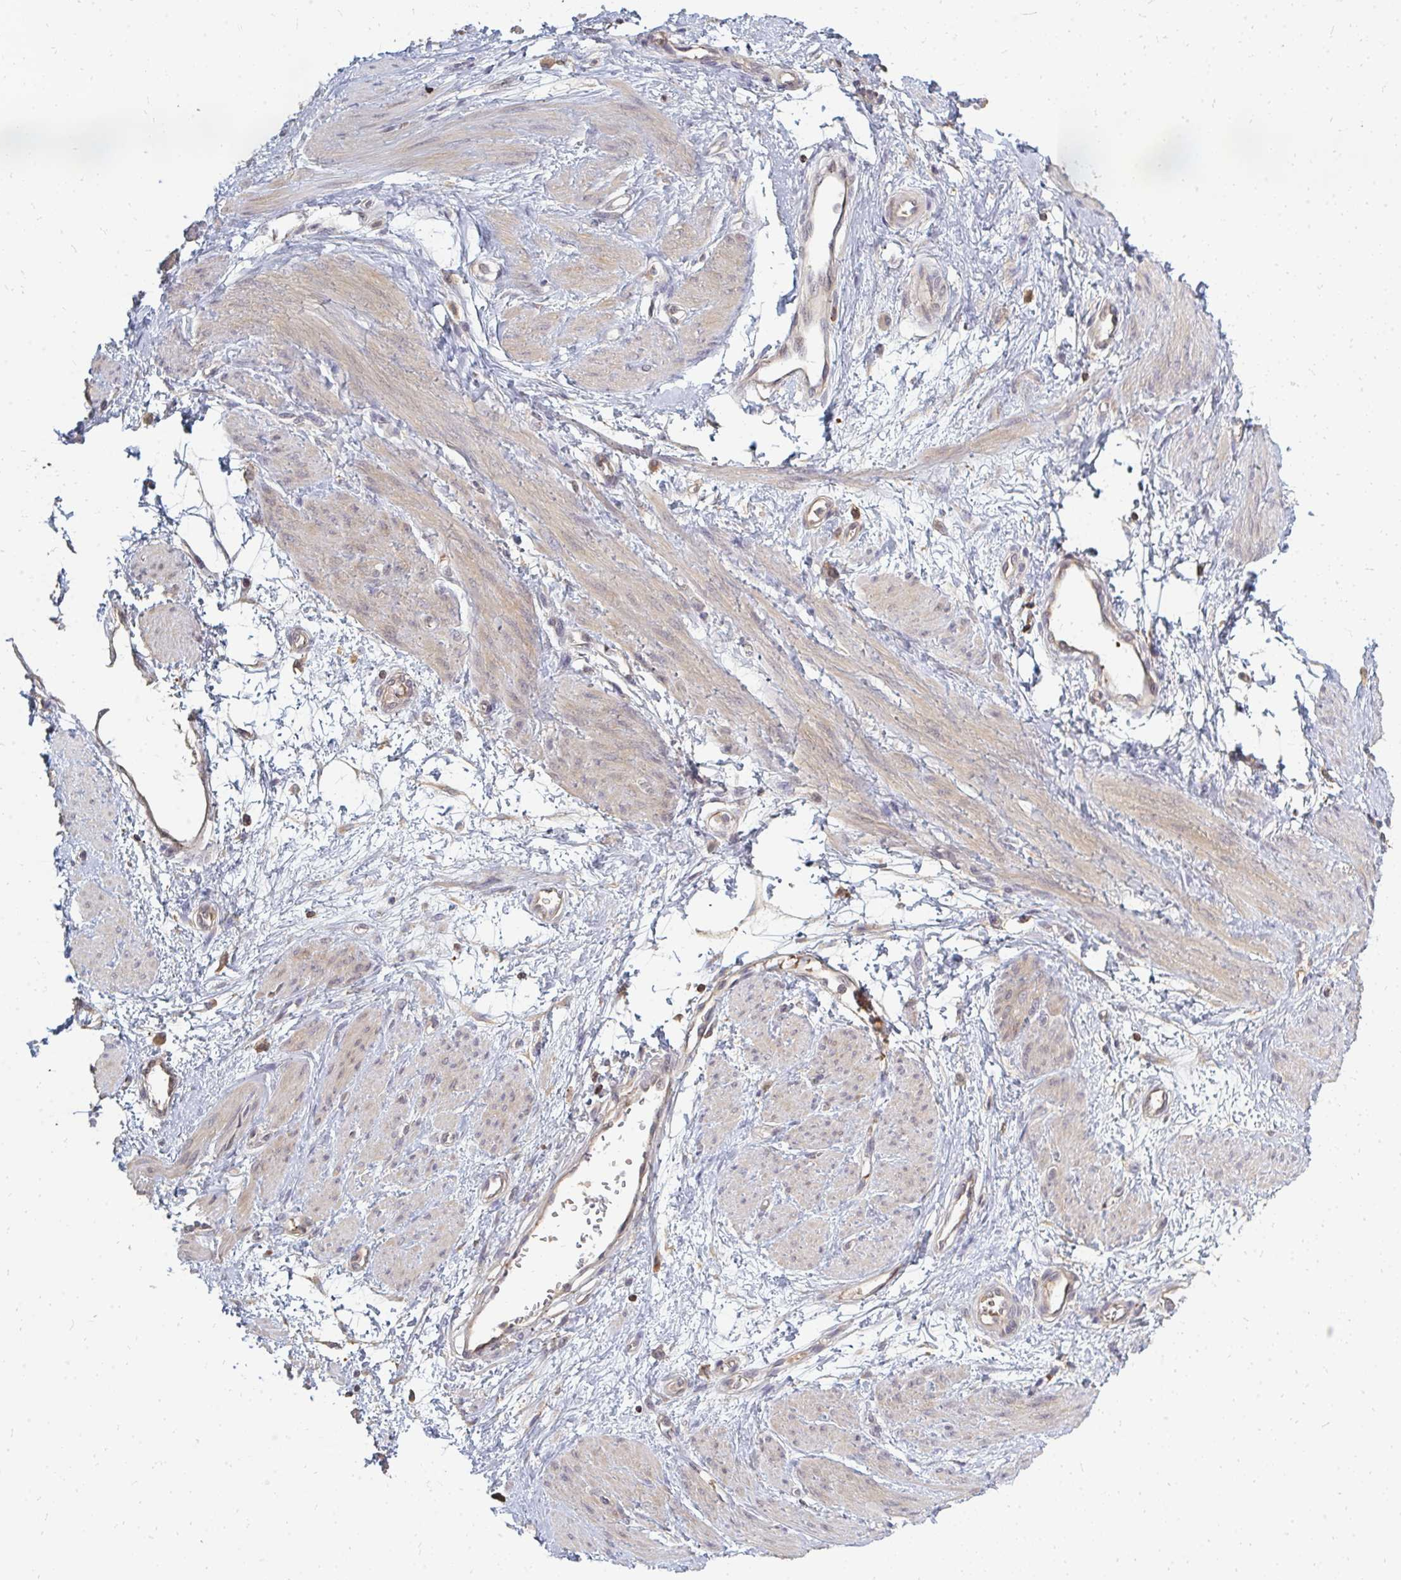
{"staining": {"intensity": "weak", "quantity": "25%-75%", "location": "cytoplasmic/membranous"}, "tissue": "smooth muscle", "cell_type": "Smooth muscle cells", "image_type": "normal", "snomed": [{"axis": "morphology", "description": "Normal tissue, NOS"}, {"axis": "topography", "description": "Smooth muscle"}, {"axis": "topography", "description": "Uterus"}], "caption": "Protein analysis of benign smooth muscle reveals weak cytoplasmic/membranous staining in approximately 25%-75% of smooth muscle cells.", "gene": "ZNF285", "patient": {"sex": "female", "age": 39}}